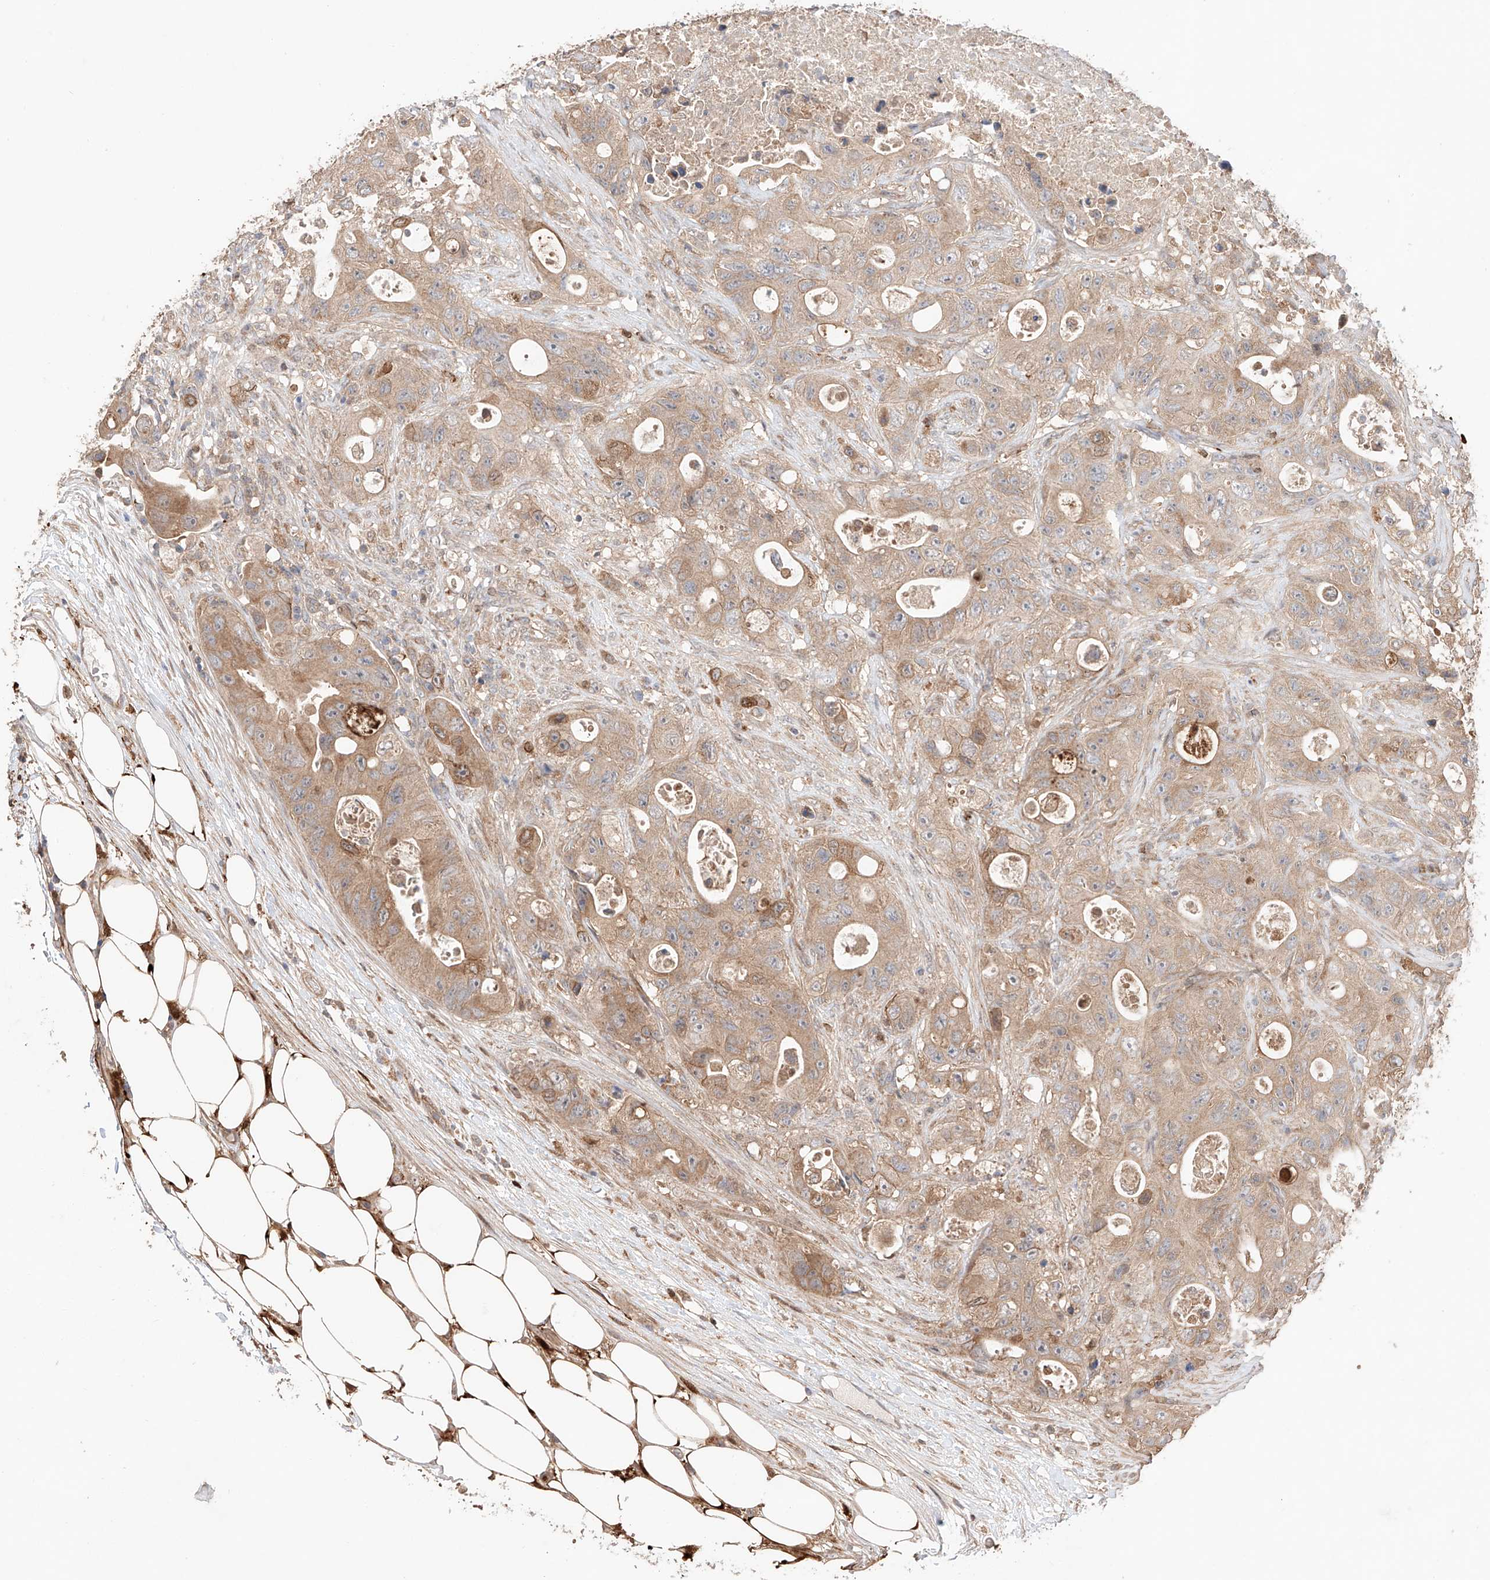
{"staining": {"intensity": "moderate", "quantity": ">75%", "location": "cytoplasmic/membranous"}, "tissue": "colorectal cancer", "cell_type": "Tumor cells", "image_type": "cancer", "snomed": [{"axis": "morphology", "description": "Adenocarcinoma, NOS"}, {"axis": "topography", "description": "Colon"}], "caption": "Protein analysis of colorectal adenocarcinoma tissue demonstrates moderate cytoplasmic/membranous positivity in approximately >75% of tumor cells.", "gene": "IGSF22", "patient": {"sex": "female", "age": 46}}